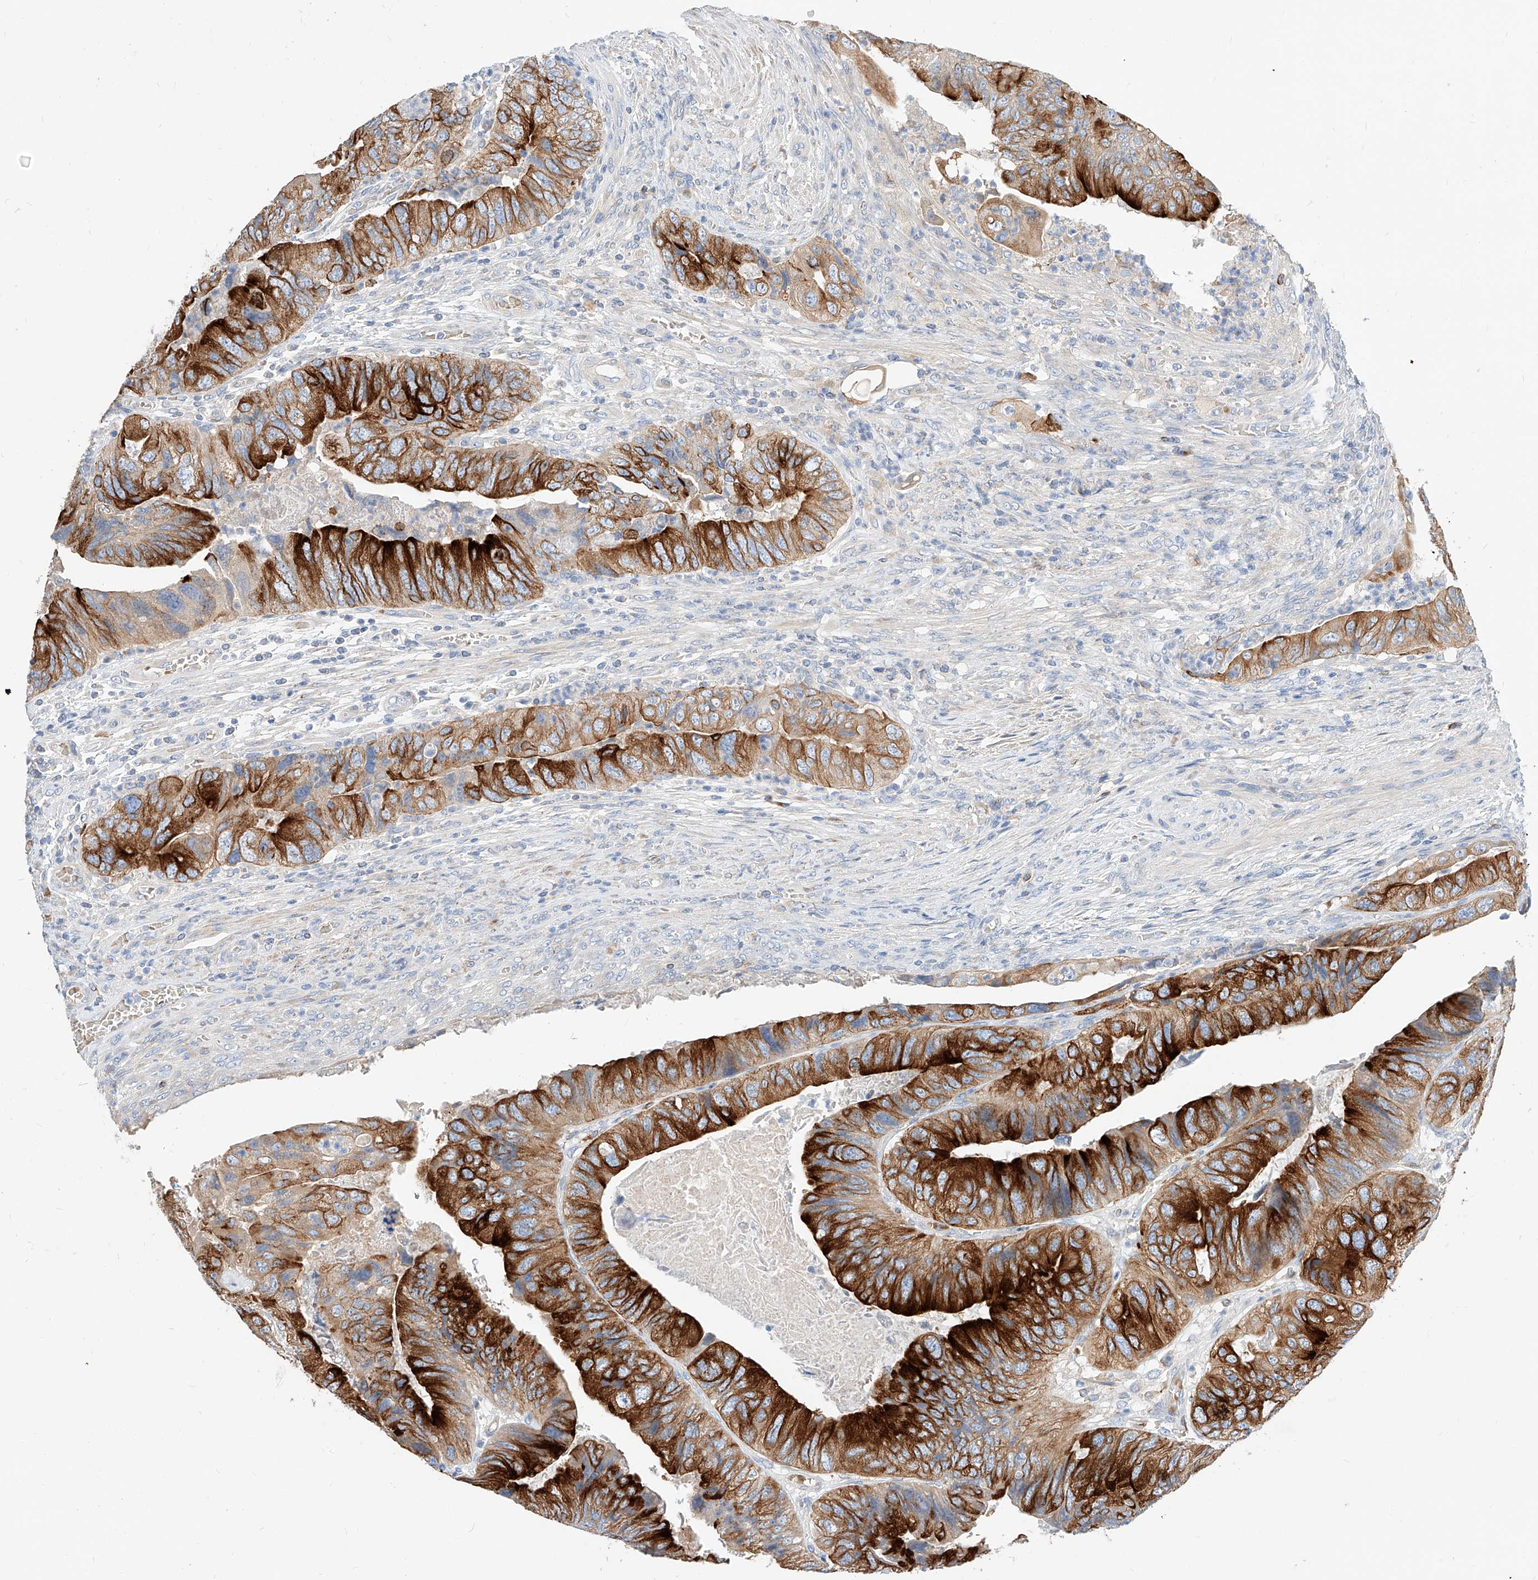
{"staining": {"intensity": "strong", "quantity": ">75%", "location": "cytoplasmic/membranous"}, "tissue": "colorectal cancer", "cell_type": "Tumor cells", "image_type": "cancer", "snomed": [{"axis": "morphology", "description": "Adenocarcinoma, NOS"}, {"axis": "topography", "description": "Rectum"}], "caption": "Strong cytoplasmic/membranous expression is identified in about >75% of tumor cells in colorectal adenocarcinoma. The protein of interest is stained brown, and the nuclei are stained in blue (DAB (3,3'-diaminobenzidine) IHC with brightfield microscopy, high magnification).", "gene": "MAP7", "patient": {"sex": "male", "age": 63}}